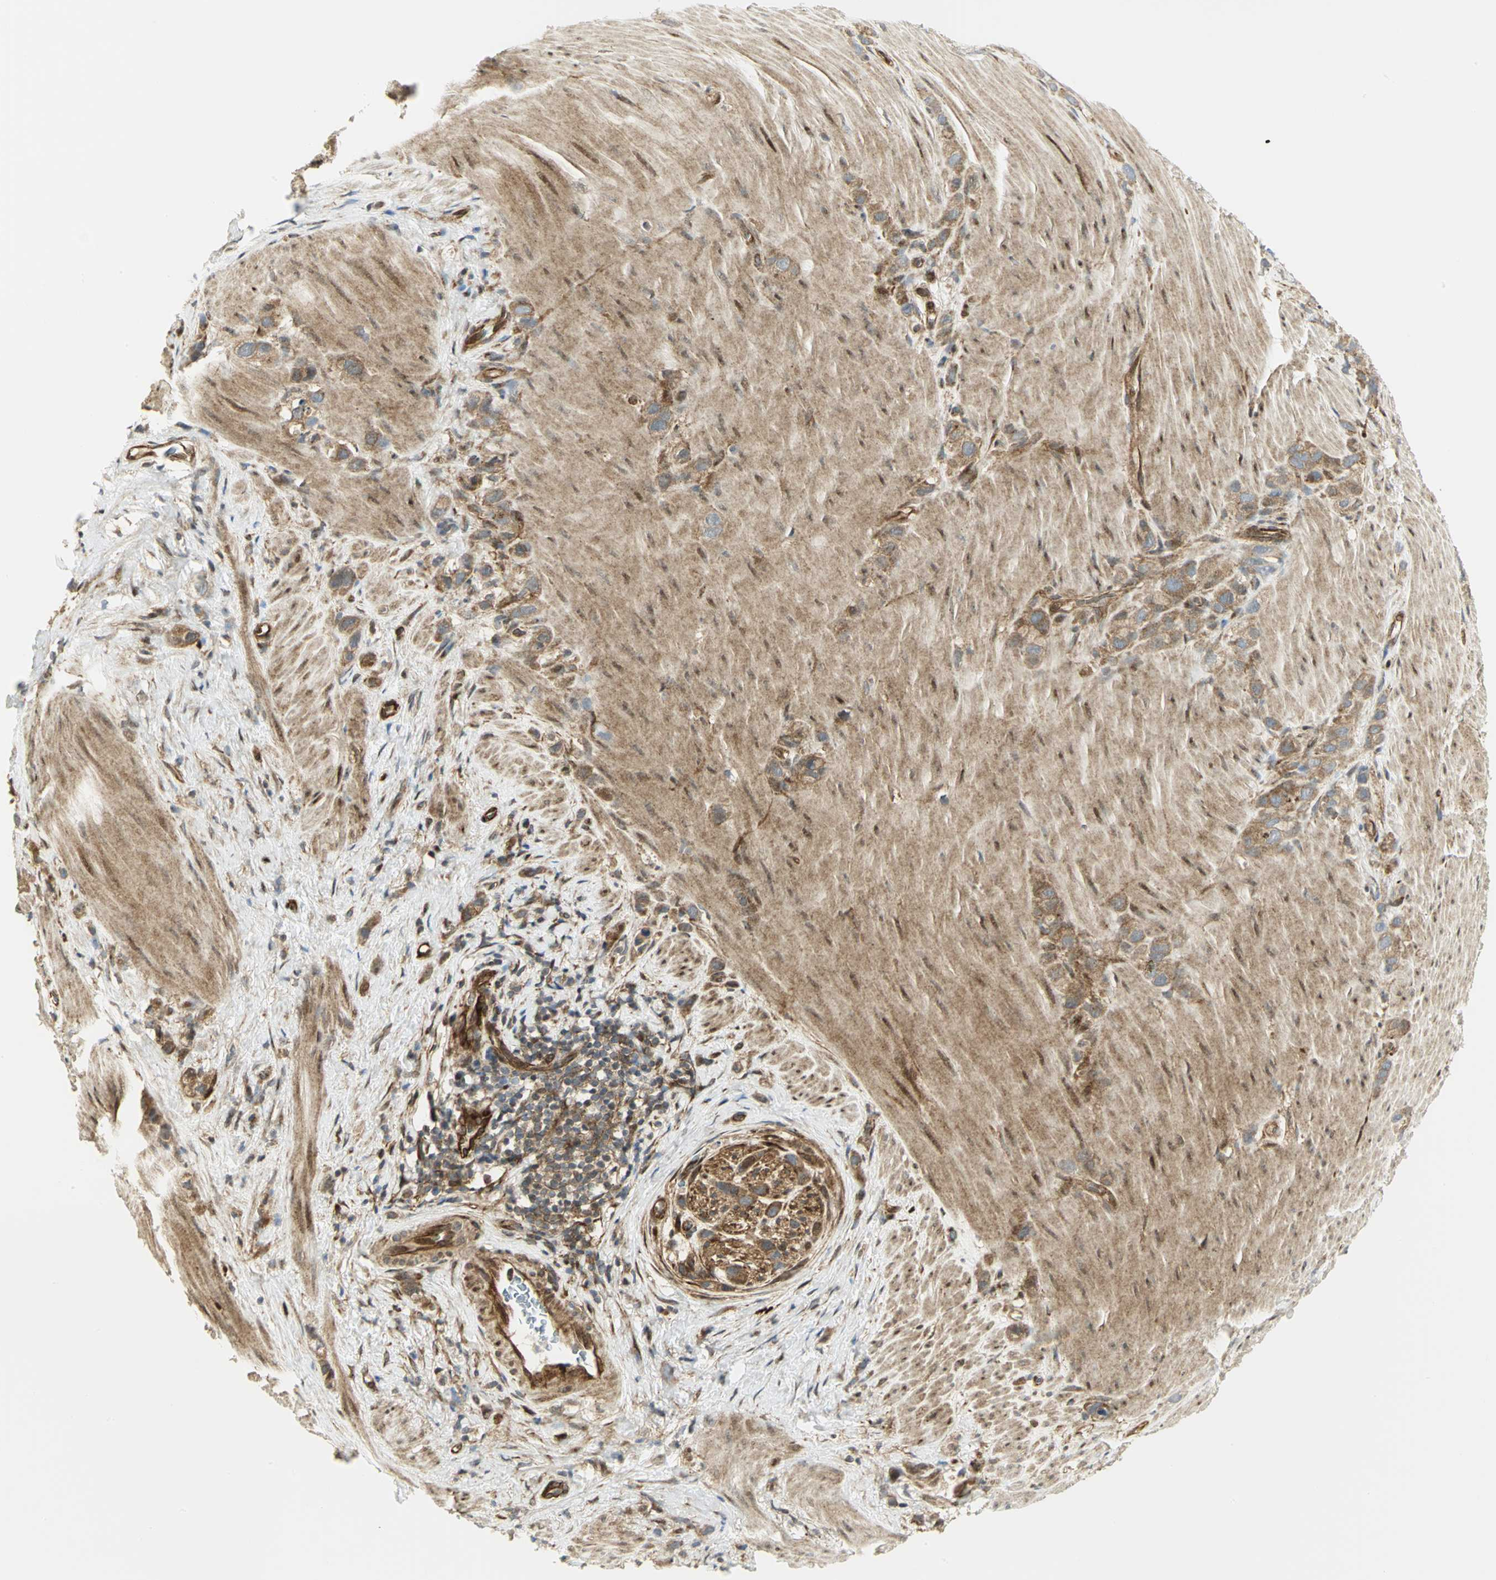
{"staining": {"intensity": "moderate", "quantity": ">75%", "location": "cytoplasmic/membranous"}, "tissue": "stomach cancer", "cell_type": "Tumor cells", "image_type": "cancer", "snomed": [{"axis": "morphology", "description": "Normal tissue, NOS"}, {"axis": "morphology", "description": "Adenocarcinoma, NOS"}, {"axis": "morphology", "description": "Adenocarcinoma, High grade"}, {"axis": "topography", "description": "Stomach, upper"}, {"axis": "topography", "description": "Stomach"}], "caption": "Human stomach adenocarcinoma stained with a protein marker displays moderate staining in tumor cells.", "gene": "EEA1", "patient": {"sex": "female", "age": 65}}